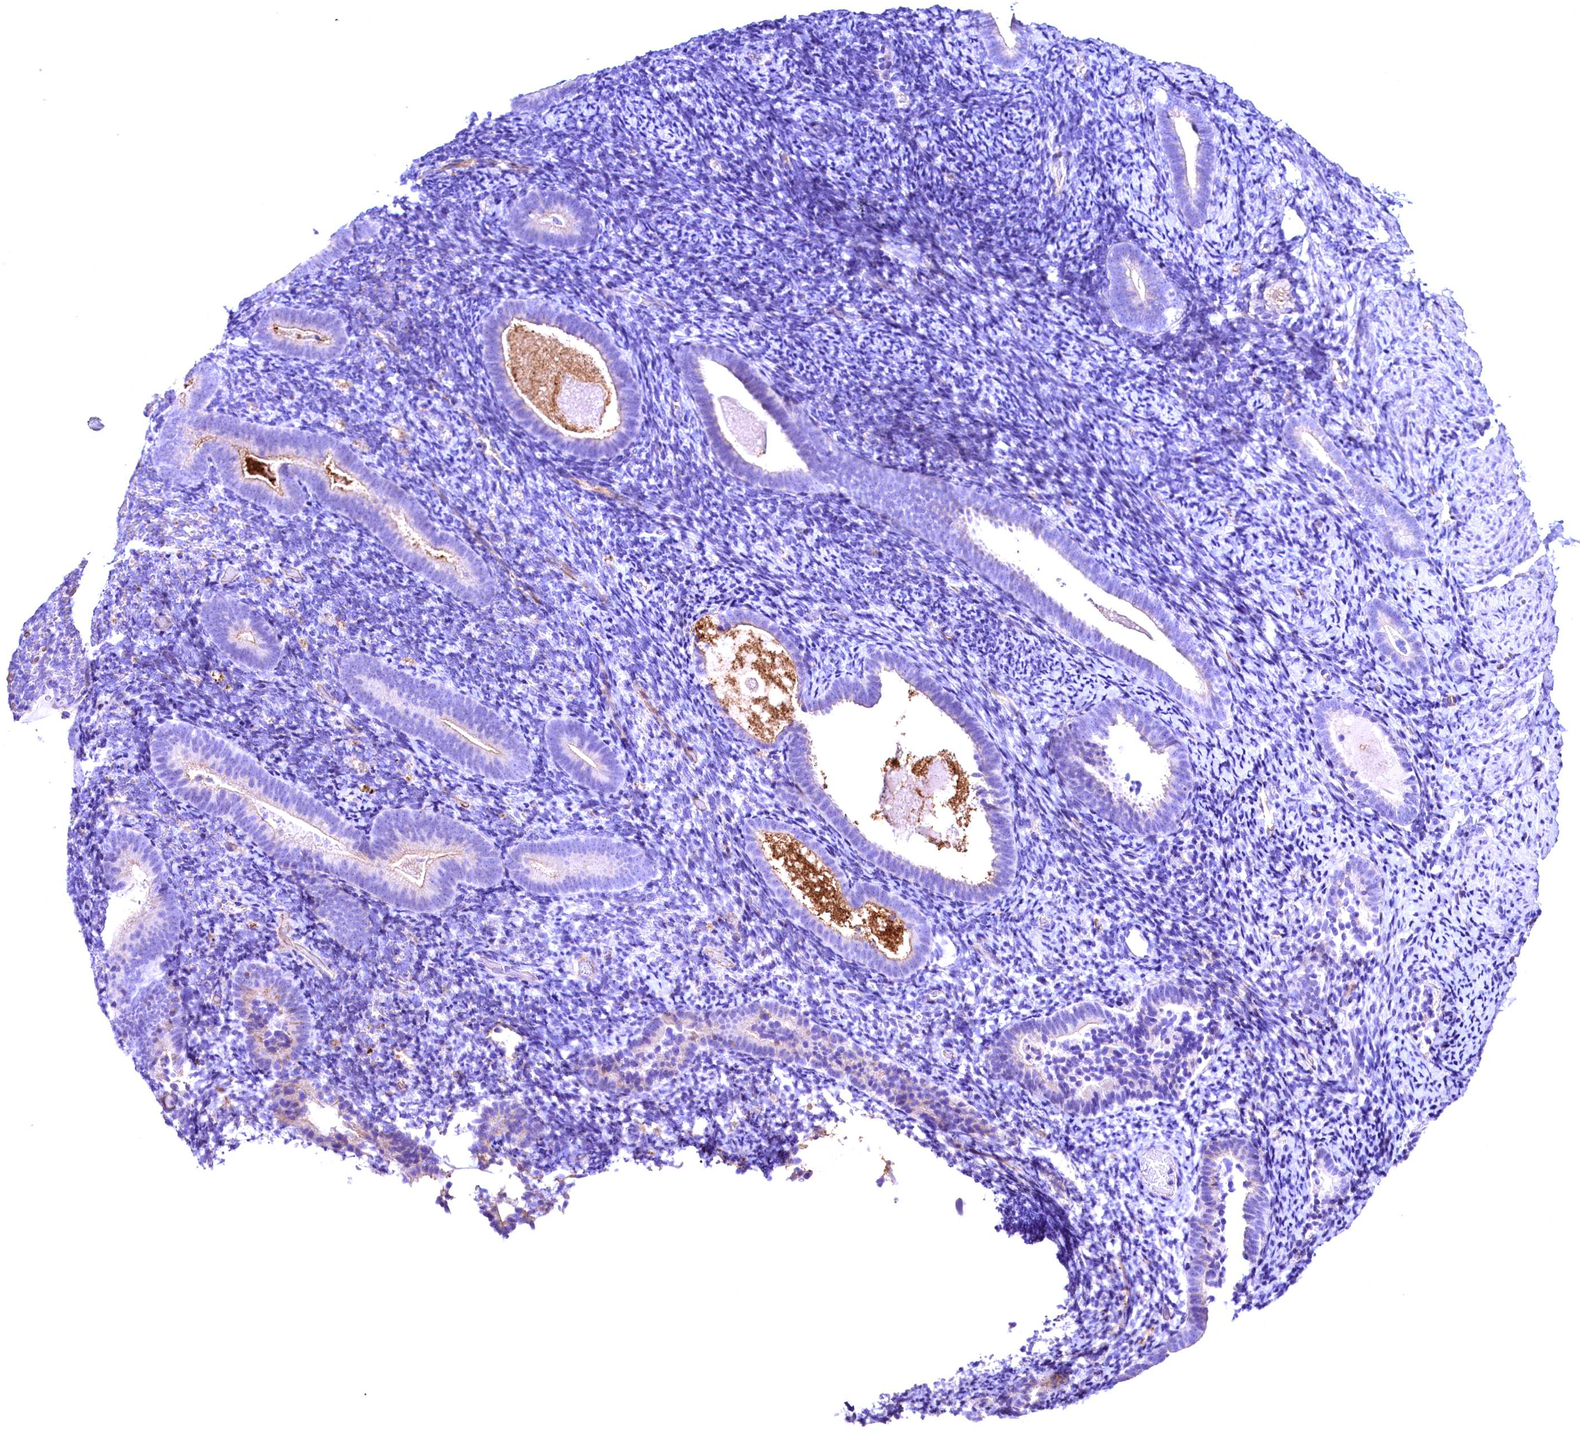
{"staining": {"intensity": "negative", "quantity": "none", "location": "none"}, "tissue": "endometrium", "cell_type": "Cells in endometrial stroma", "image_type": "normal", "snomed": [{"axis": "morphology", "description": "Normal tissue, NOS"}, {"axis": "topography", "description": "Endometrium"}], "caption": "Immunohistochemistry (IHC) of unremarkable endometrium reveals no expression in cells in endometrial stroma.", "gene": "SLF1", "patient": {"sex": "female", "age": 51}}